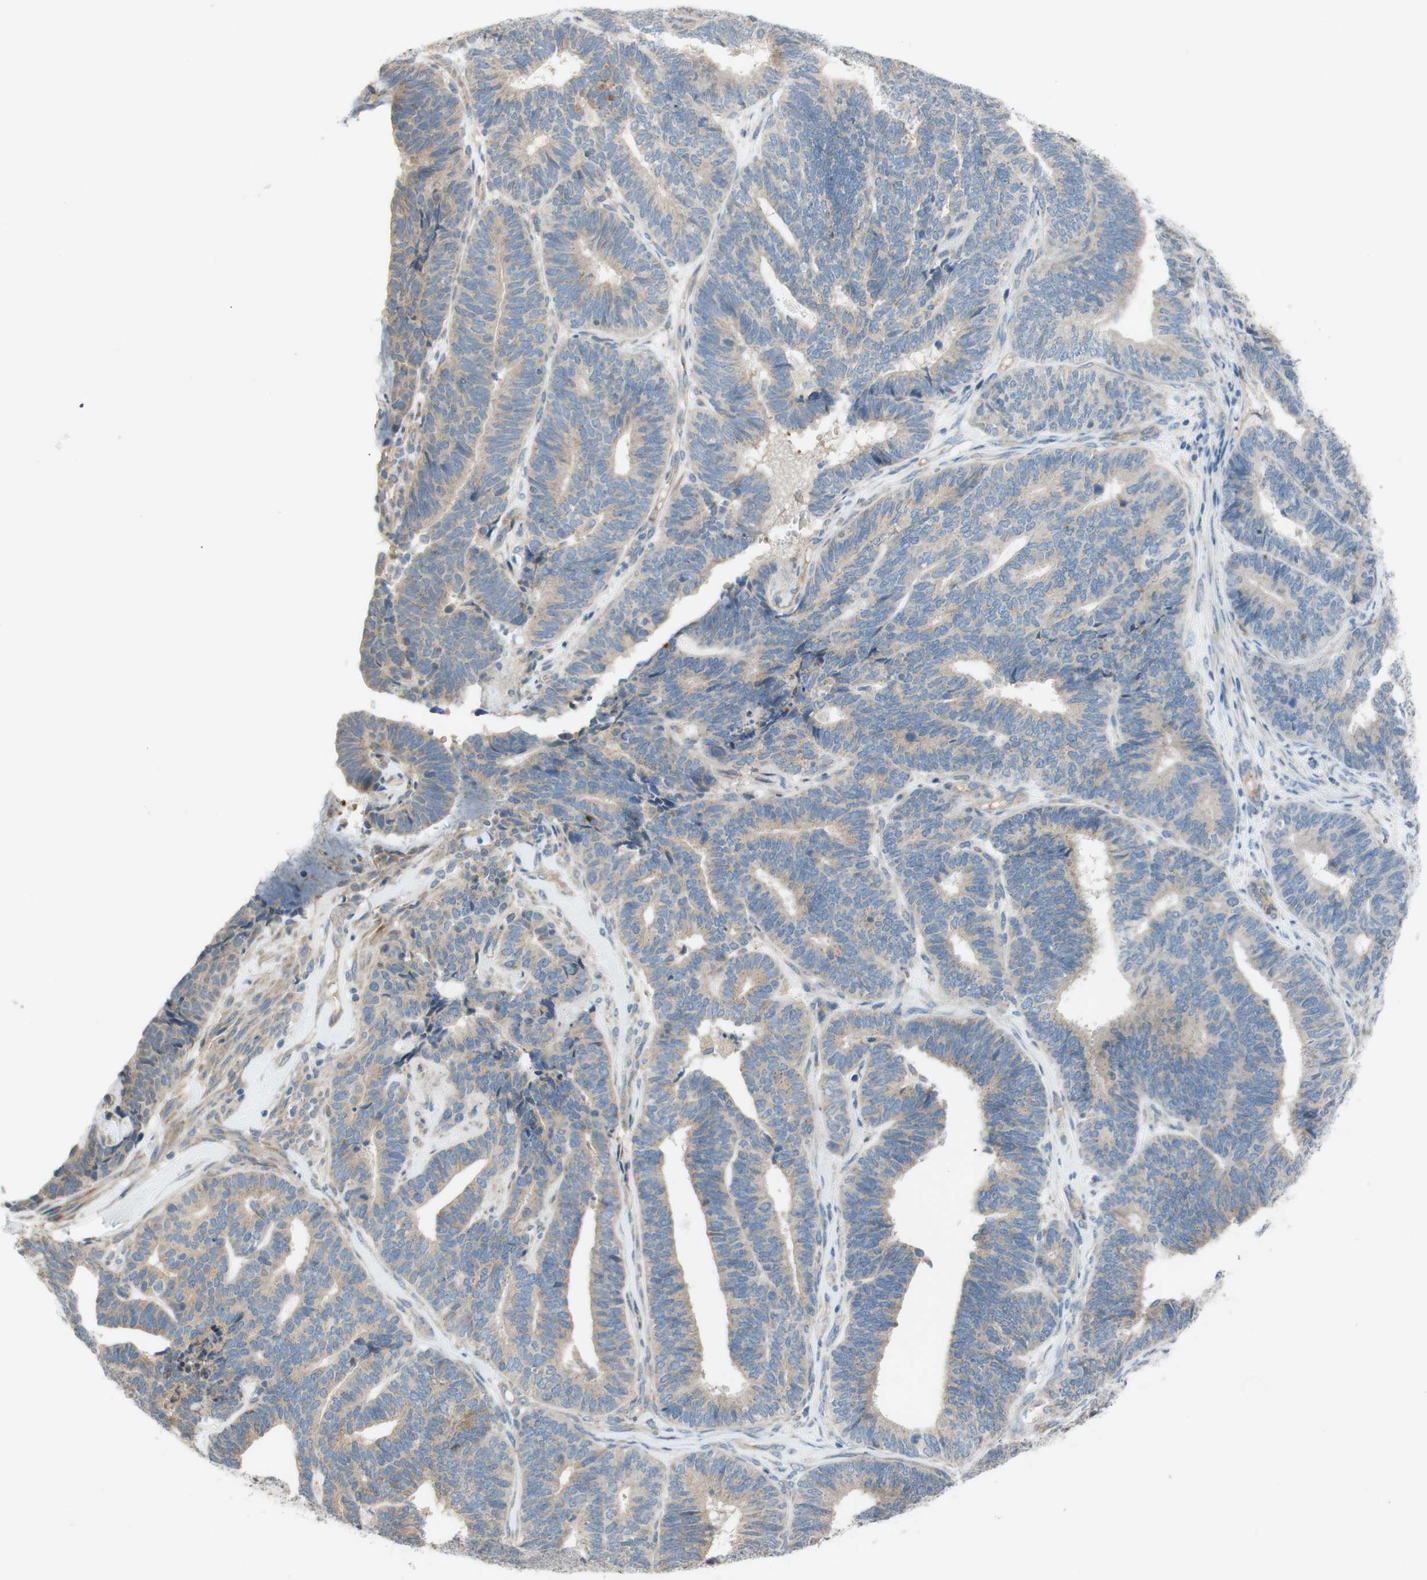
{"staining": {"intensity": "weak", "quantity": "25%-75%", "location": "cytoplasmic/membranous"}, "tissue": "endometrial cancer", "cell_type": "Tumor cells", "image_type": "cancer", "snomed": [{"axis": "morphology", "description": "Adenocarcinoma, NOS"}, {"axis": "topography", "description": "Endometrium"}], "caption": "An image showing weak cytoplasmic/membranous staining in approximately 25%-75% of tumor cells in endometrial cancer, as visualized by brown immunohistochemical staining.", "gene": "ADD2", "patient": {"sex": "female", "age": 70}}